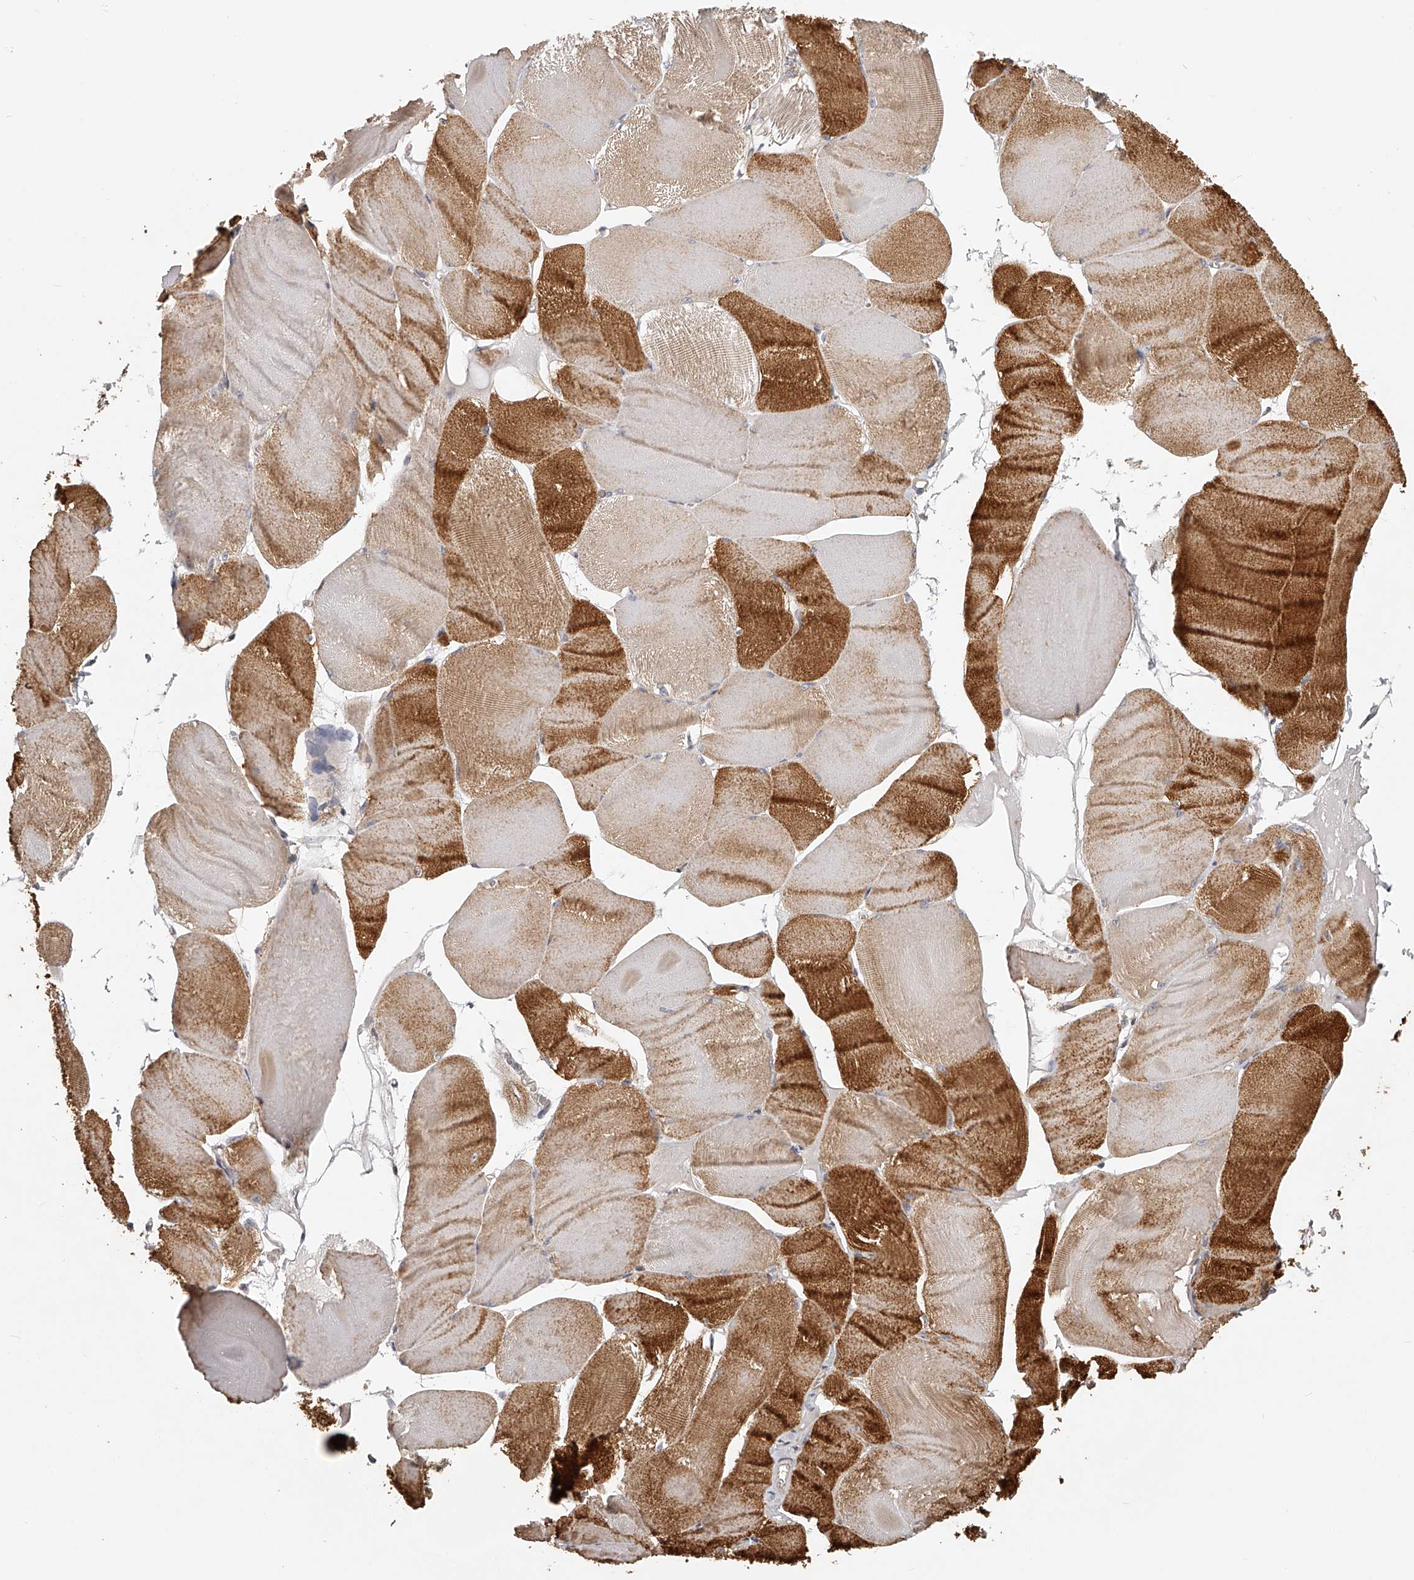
{"staining": {"intensity": "moderate", "quantity": "25%-75%", "location": "cytoplasmic/membranous"}, "tissue": "skeletal muscle", "cell_type": "Myocytes", "image_type": "normal", "snomed": [{"axis": "morphology", "description": "Normal tissue, NOS"}, {"axis": "morphology", "description": "Basal cell carcinoma"}, {"axis": "topography", "description": "Skeletal muscle"}], "caption": "A medium amount of moderate cytoplasmic/membranous expression is appreciated in about 25%-75% of myocytes in unremarkable skeletal muscle. Nuclei are stained in blue.", "gene": "ZNF582", "patient": {"sex": "female", "age": 64}}